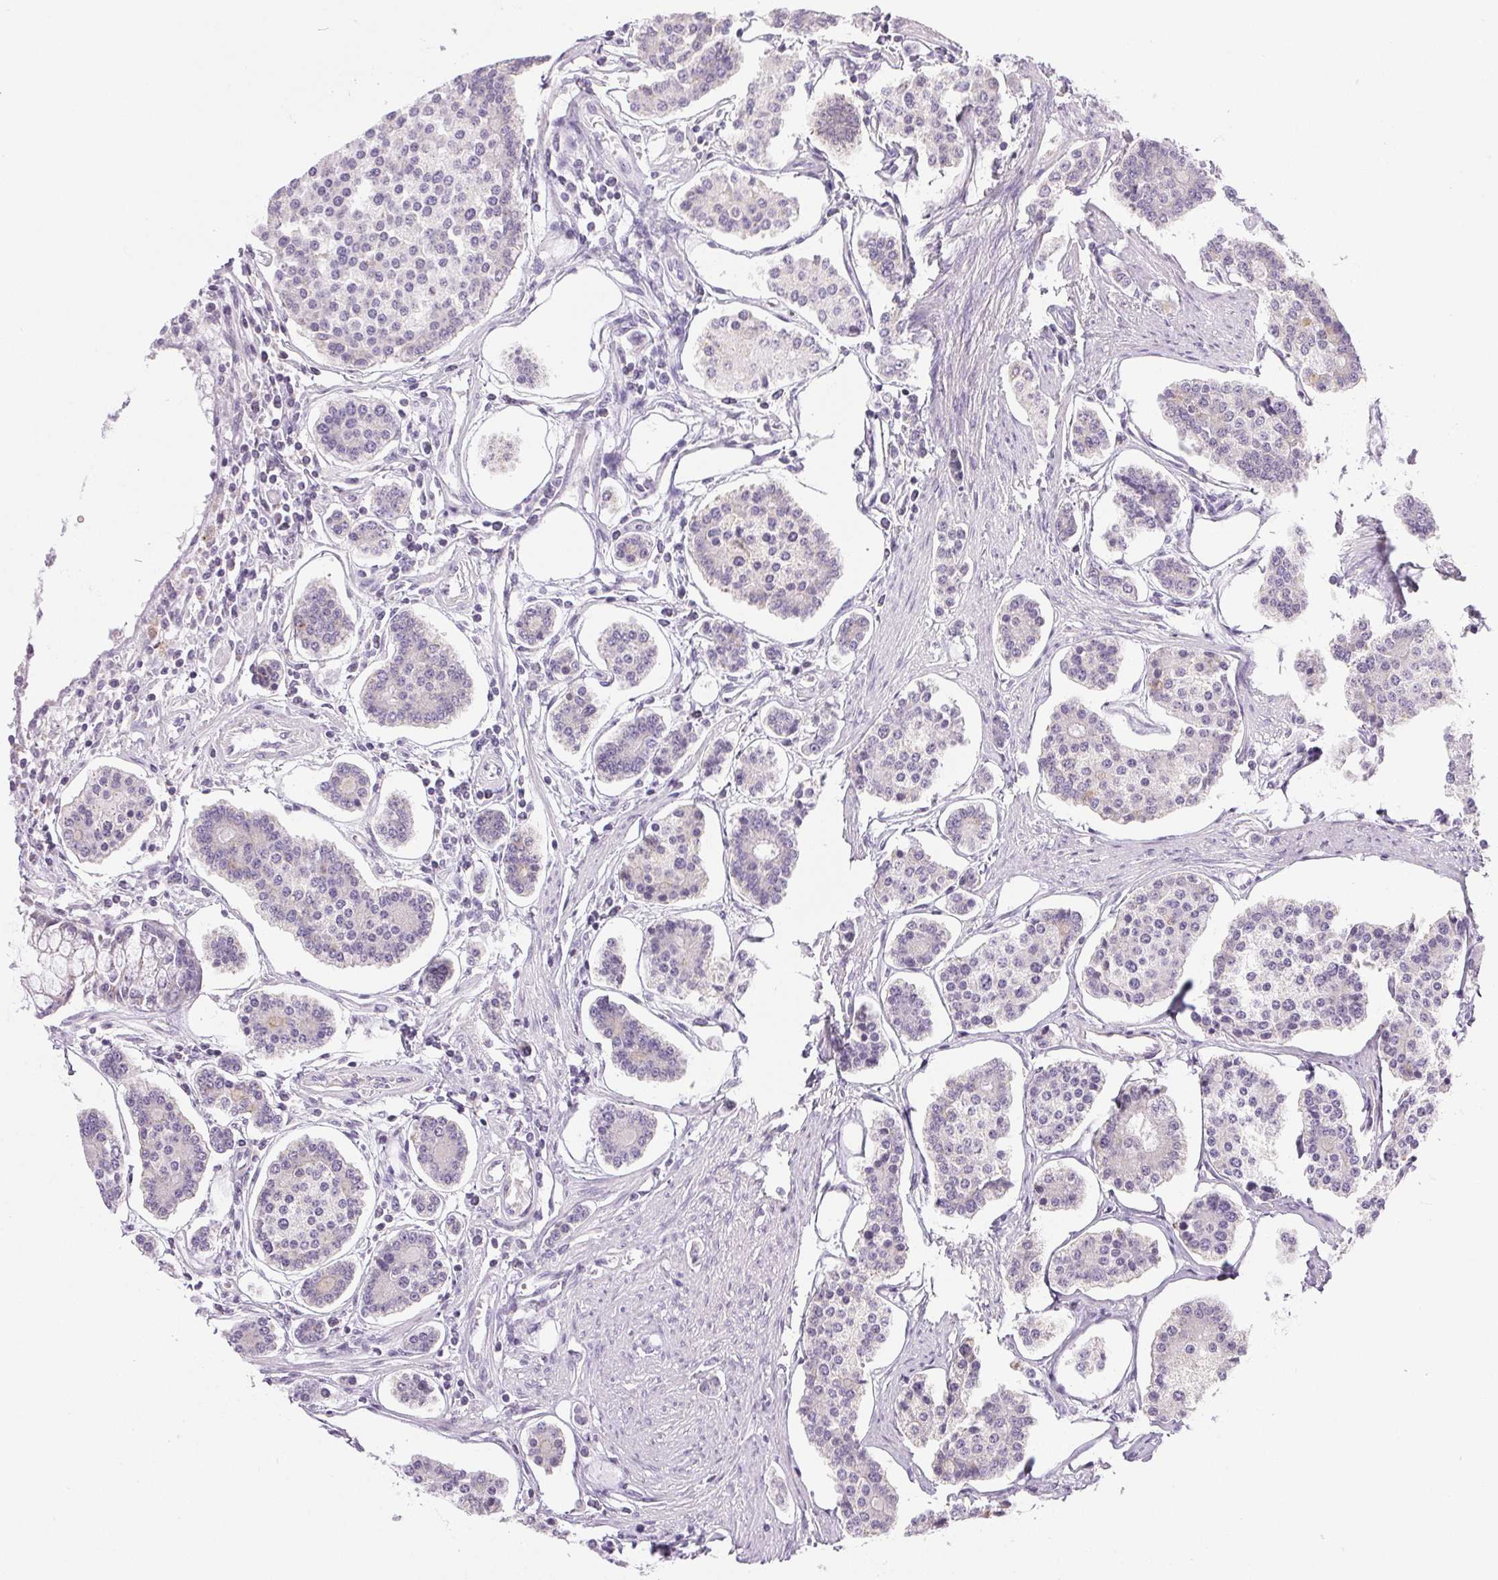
{"staining": {"intensity": "negative", "quantity": "none", "location": "none"}, "tissue": "carcinoid", "cell_type": "Tumor cells", "image_type": "cancer", "snomed": [{"axis": "morphology", "description": "Carcinoid, malignant, NOS"}, {"axis": "topography", "description": "Small intestine"}], "caption": "High power microscopy histopathology image of an immunohistochemistry micrograph of carcinoid, revealing no significant staining in tumor cells.", "gene": "COL7A1", "patient": {"sex": "female", "age": 65}}